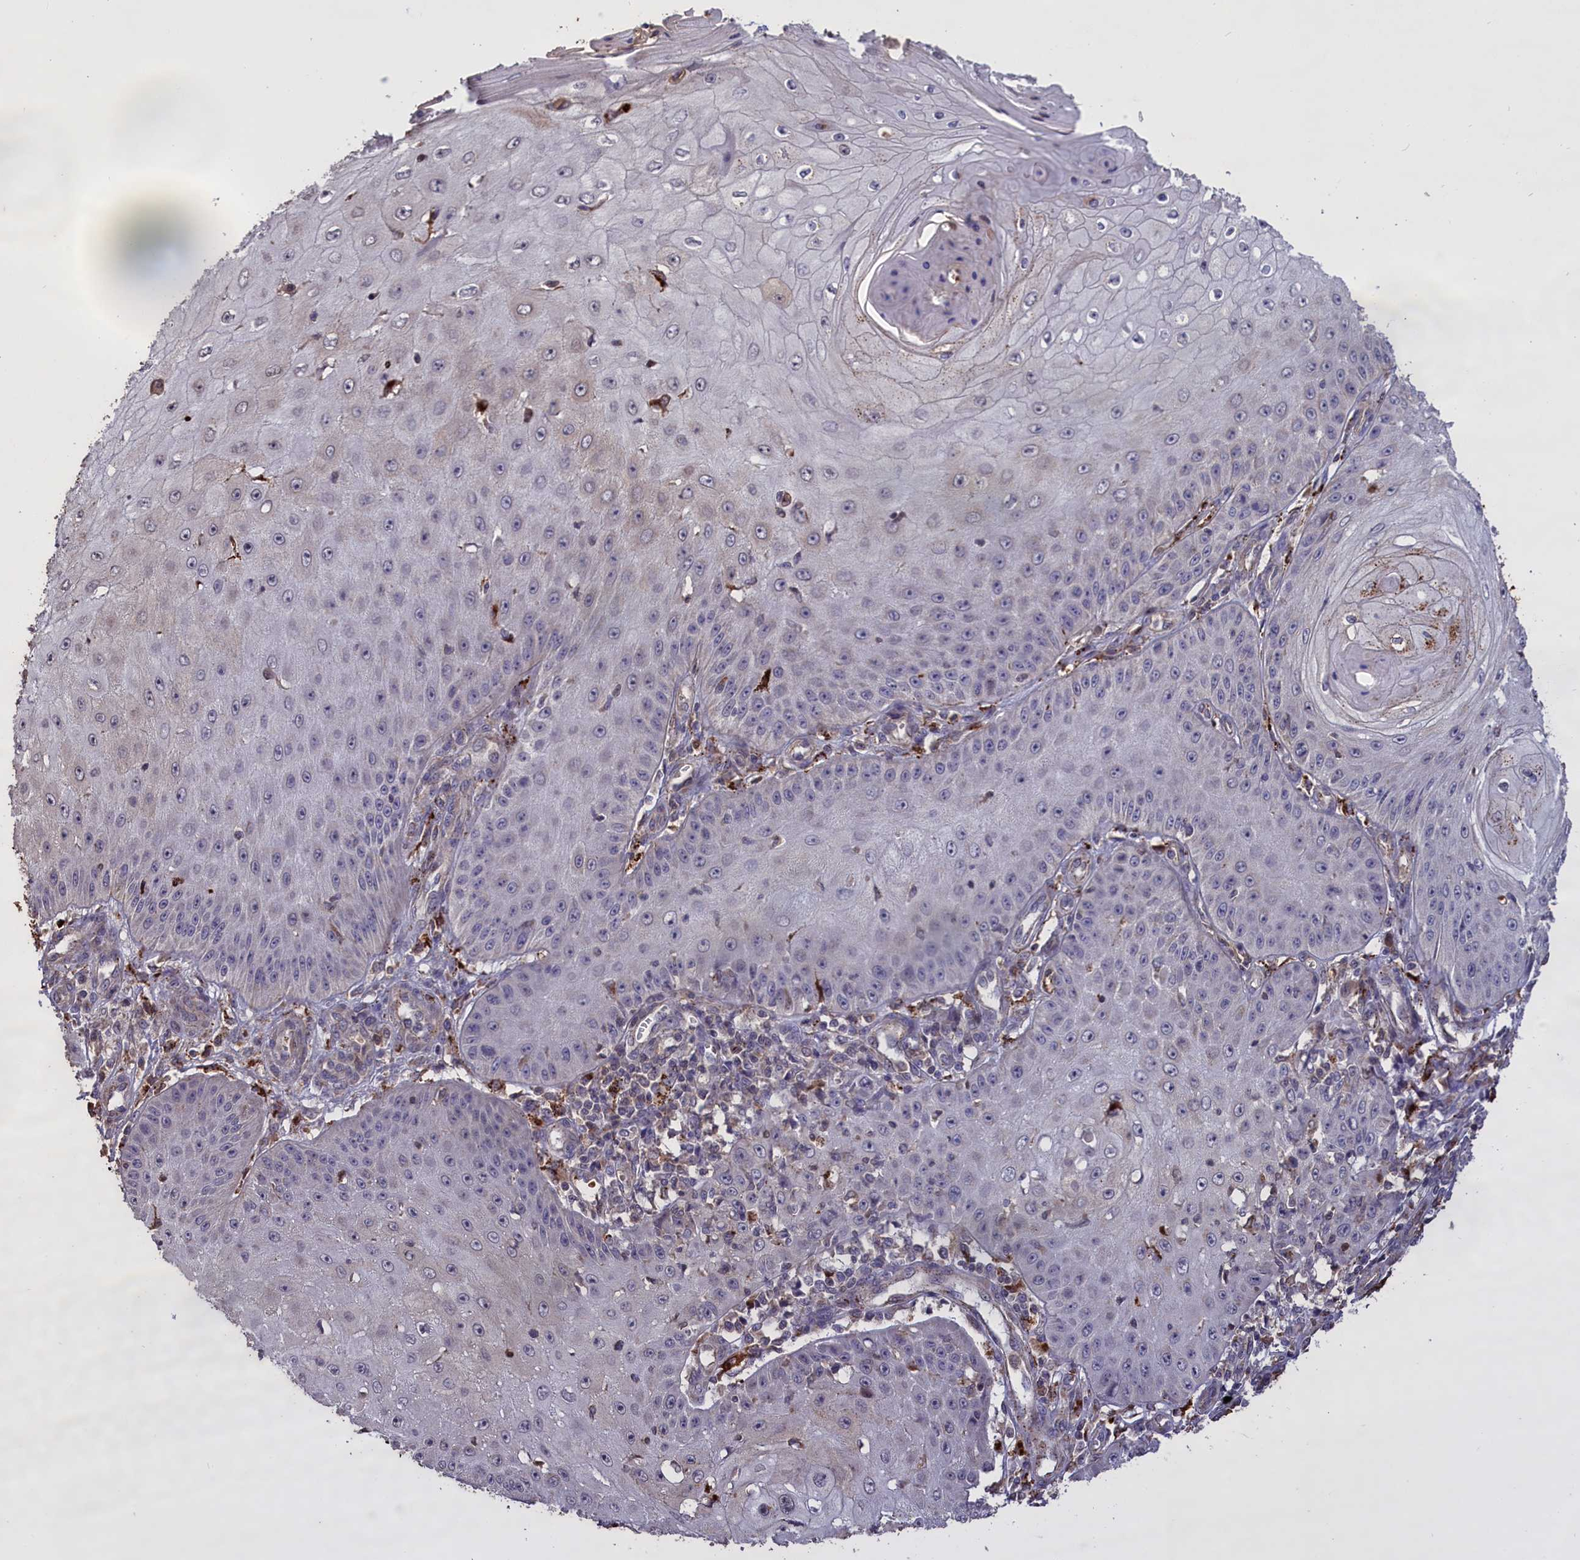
{"staining": {"intensity": "negative", "quantity": "none", "location": "none"}, "tissue": "skin cancer", "cell_type": "Tumor cells", "image_type": "cancer", "snomed": [{"axis": "morphology", "description": "Squamous cell carcinoma, NOS"}, {"axis": "topography", "description": "Skin"}], "caption": "High magnification brightfield microscopy of squamous cell carcinoma (skin) stained with DAB (3,3'-diaminobenzidine) (brown) and counterstained with hematoxylin (blue): tumor cells show no significant staining.", "gene": "CLRN2", "patient": {"sex": "male", "age": 70}}